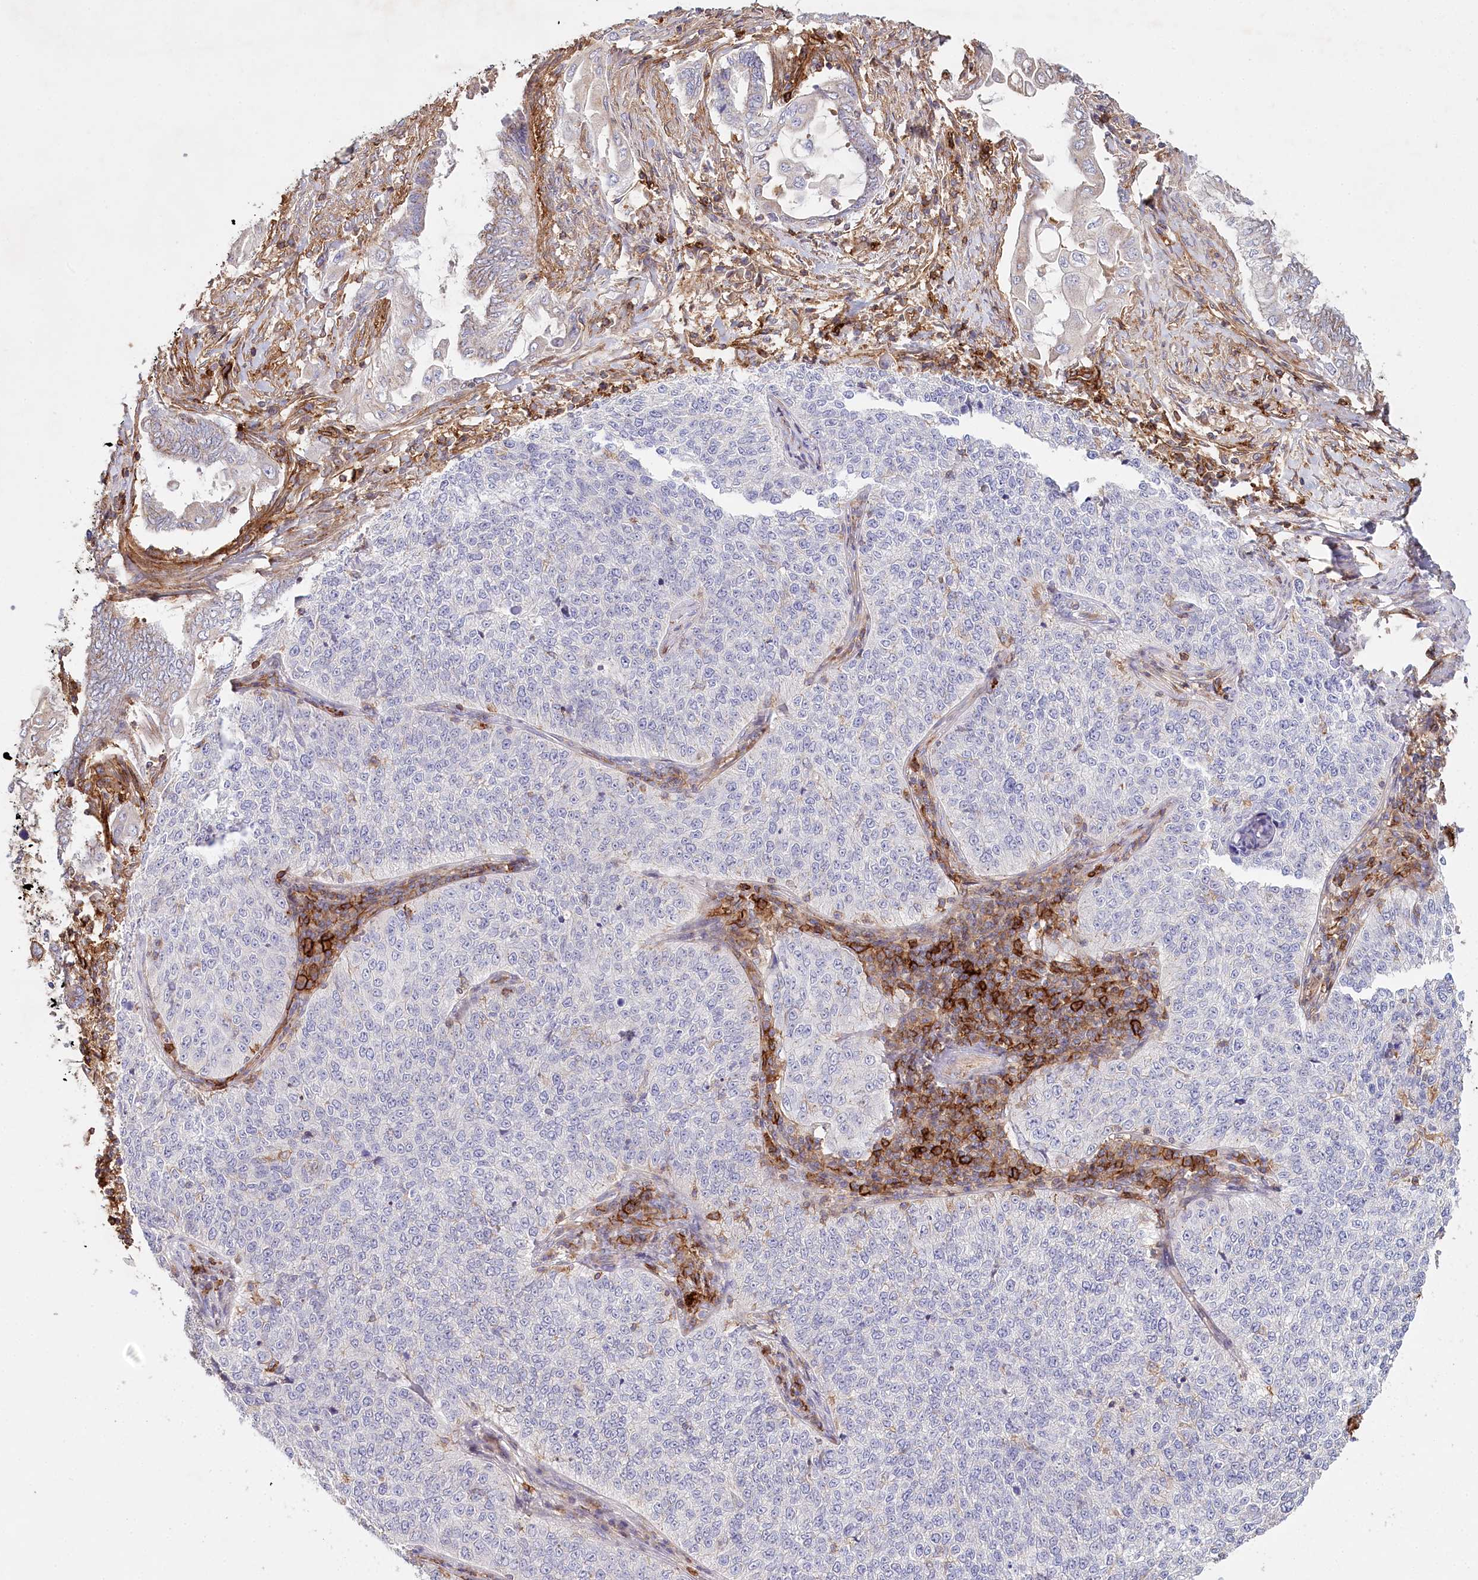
{"staining": {"intensity": "negative", "quantity": "none", "location": "none"}, "tissue": "cervical cancer", "cell_type": "Tumor cells", "image_type": "cancer", "snomed": [{"axis": "morphology", "description": "Squamous cell carcinoma, NOS"}, {"axis": "topography", "description": "Cervix"}], "caption": "Immunohistochemical staining of squamous cell carcinoma (cervical) demonstrates no significant staining in tumor cells.", "gene": "RBP5", "patient": {"sex": "female", "age": 35}}